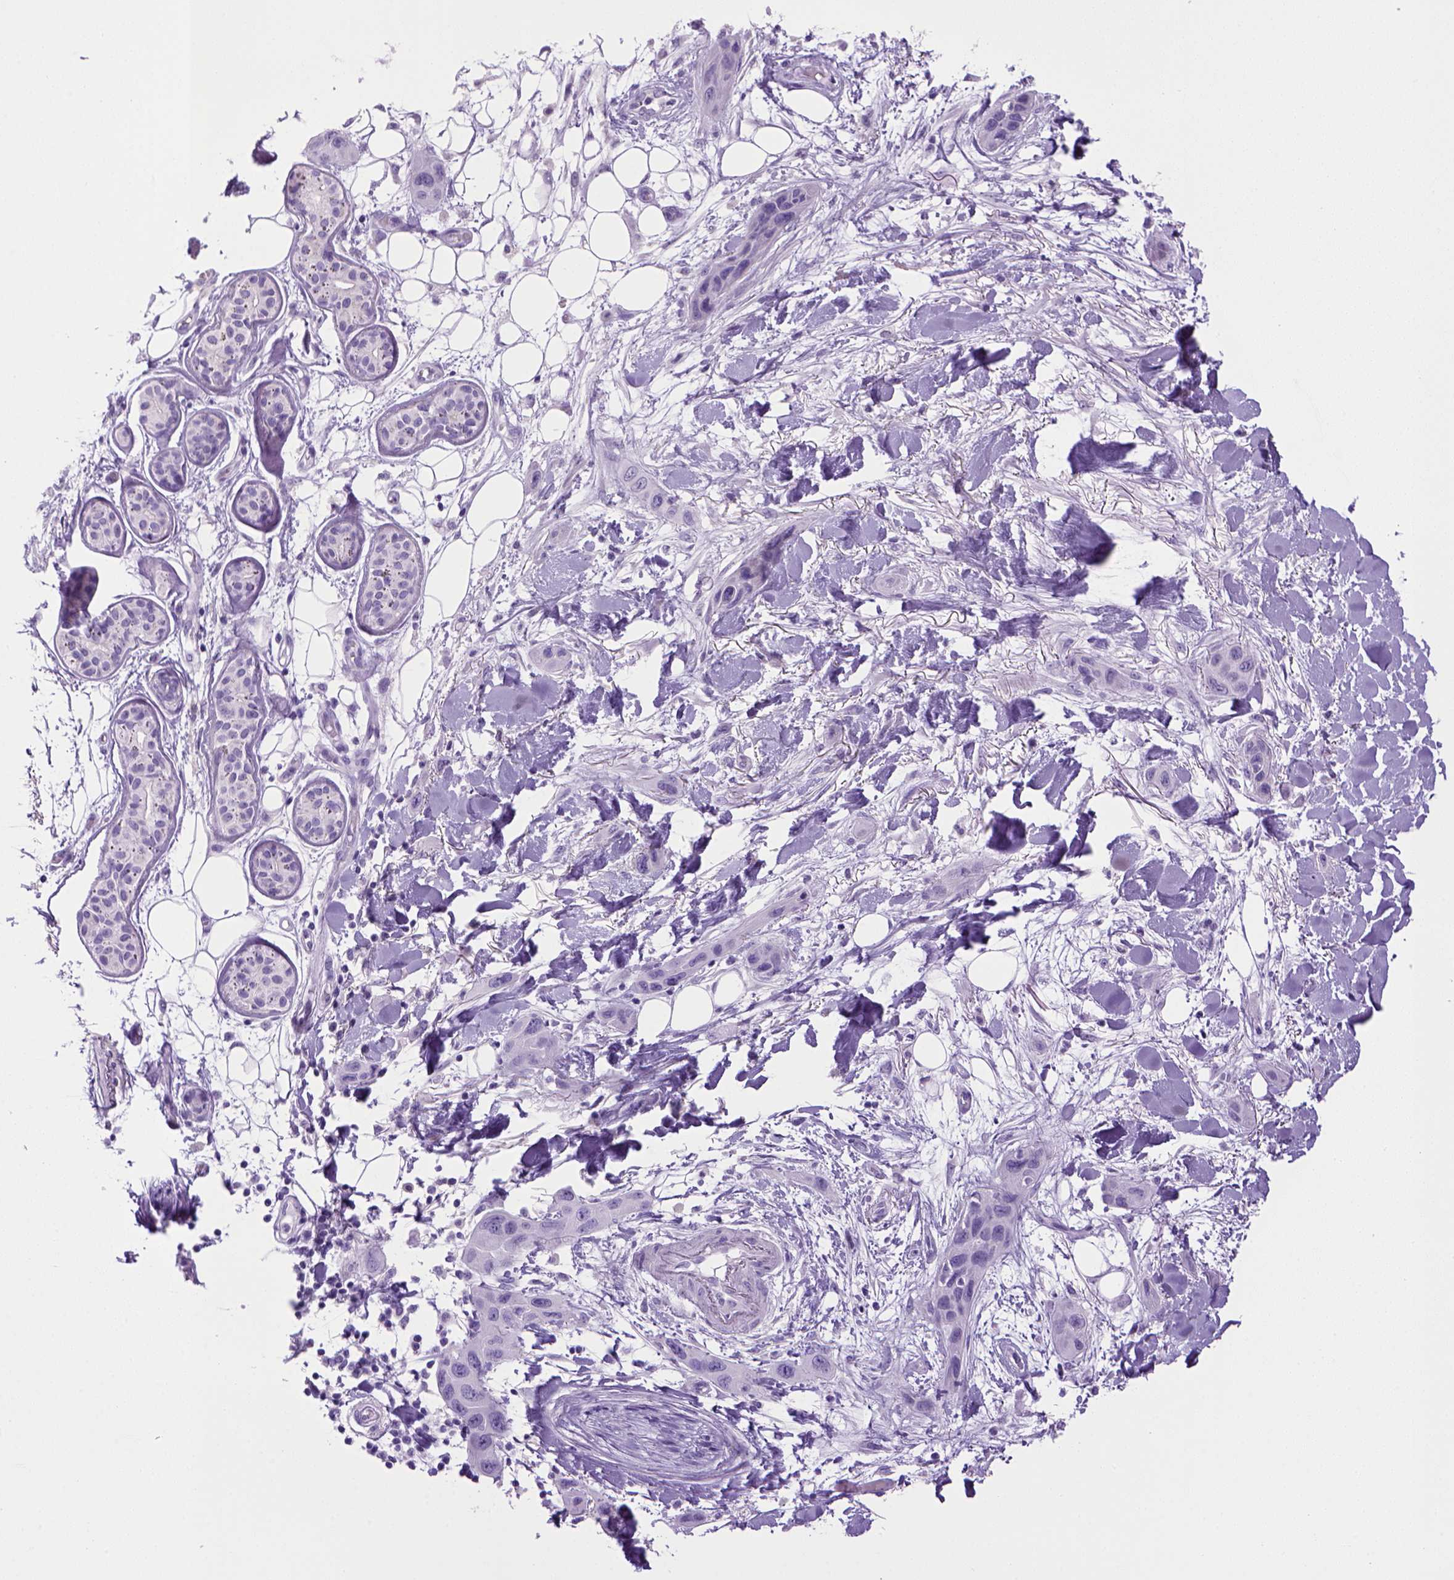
{"staining": {"intensity": "negative", "quantity": "none", "location": "none"}, "tissue": "skin cancer", "cell_type": "Tumor cells", "image_type": "cancer", "snomed": [{"axis": "morphology", "description": "Squamous cell carcinoma, NOS"}, {"axis": "topography", "description": "Skin"}], "caption": "A high-resolution image shows immunohistochemistry staining of skin squamous cell carcinoma, which reveals no significant expression in tumor cells.", "gene": "SGCG", "patient": {"sex": "male", "age": 79}}